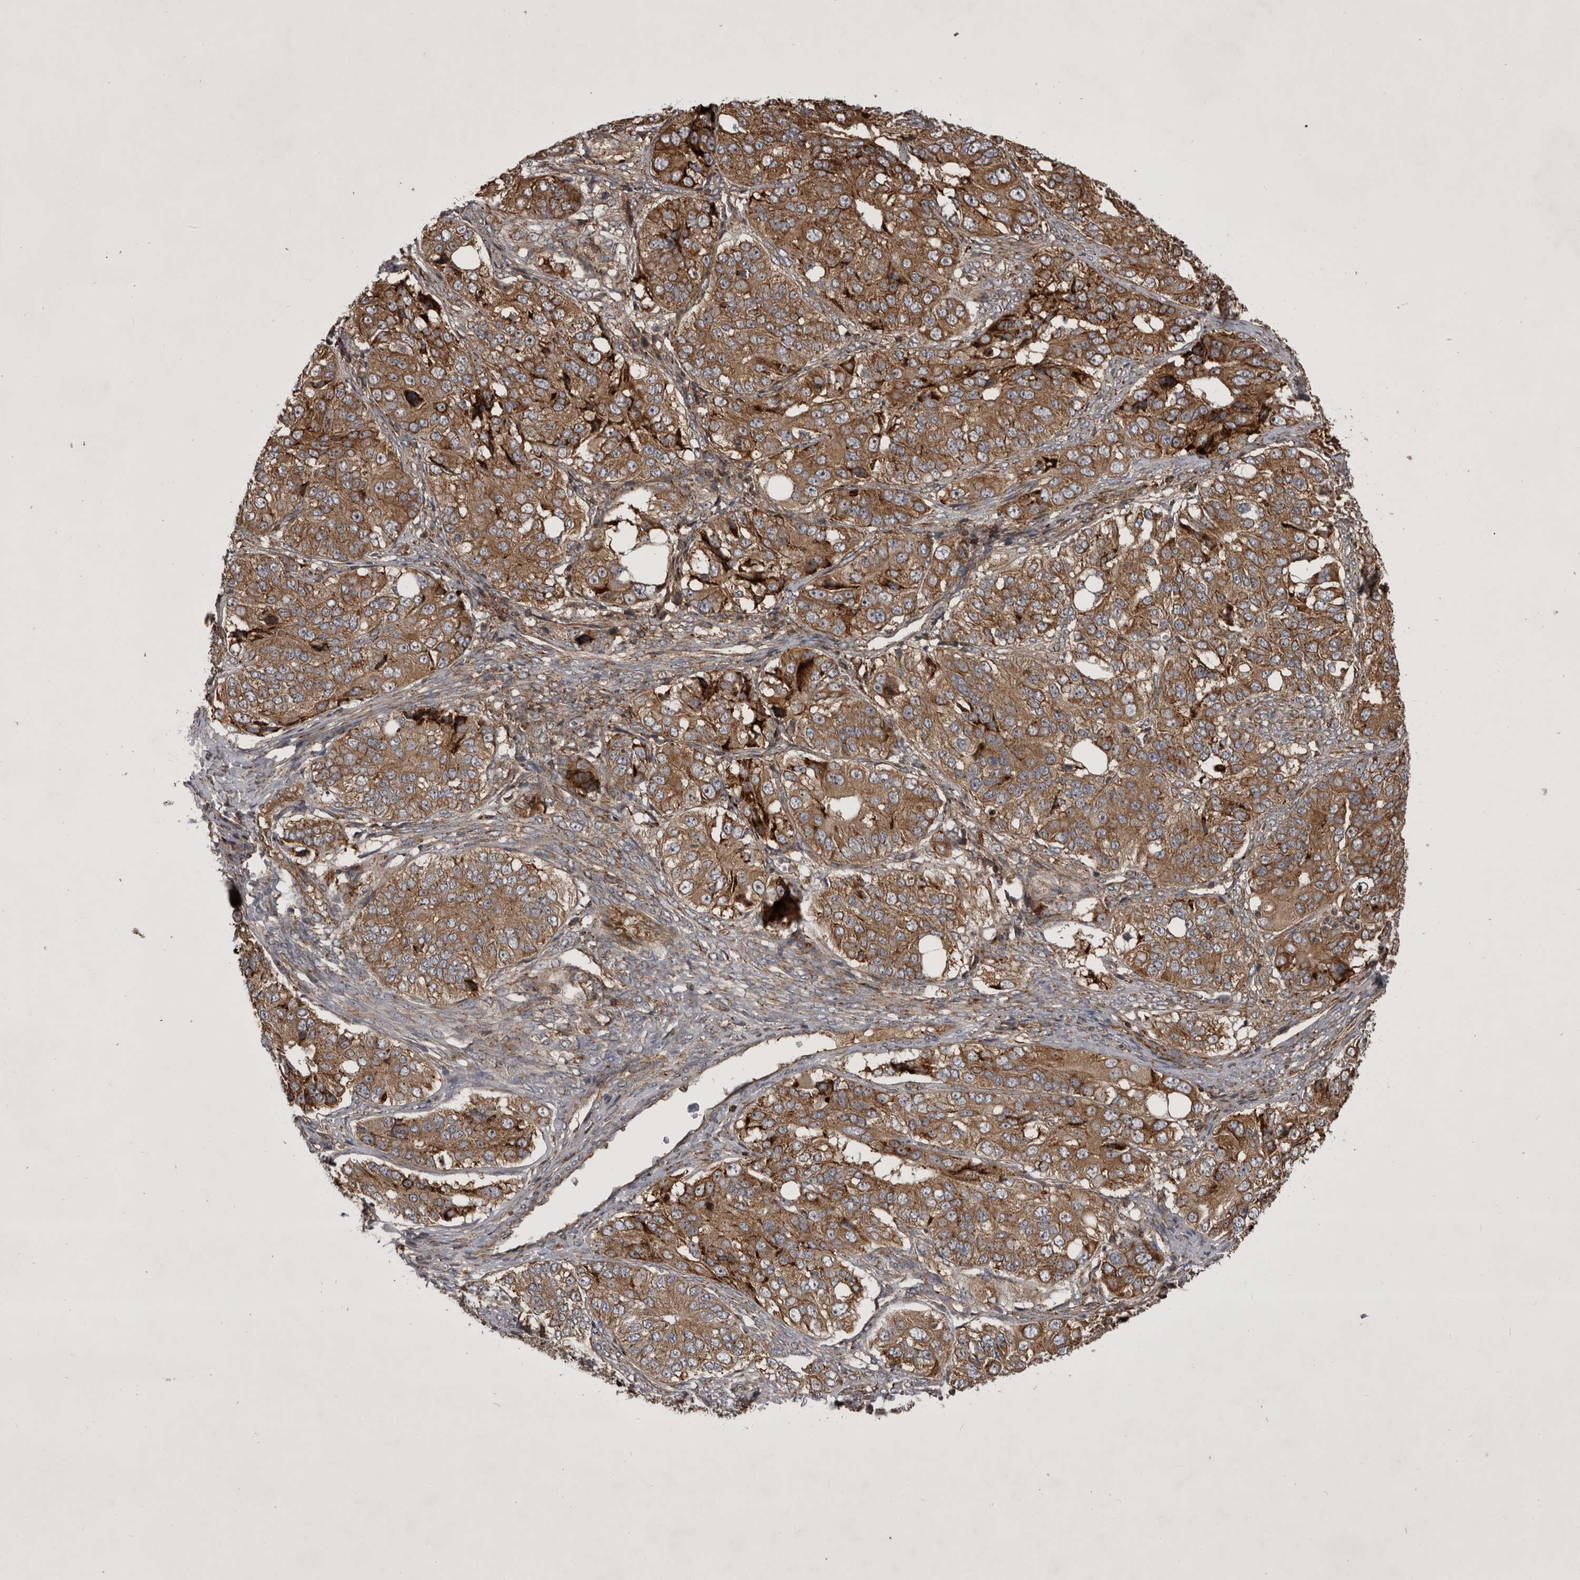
{"staining": {"intensity": "moderate", "quantity": ">75%", "location": "cytoplasmic/membranous"}, "tissue": "ovarian cancer", "cell_type": "Tumor cells", "image_type": "cancer", "snomed": [{"axis": "morphology", "description": "Carcinoma, endometroid"}, {"axis": "topography", "description": "Ovary"}], "caption": "Immunohistochemical staining of human ovarian cancer (endometroid carcinoma) exhibits medium levels of moderate cytoplasmic/membranous expression in about >75% of tumor cells. Using DAB (brown) and hematoxylin (blue) stains, captured at high magnification using brightfield microscopy.", "gene": "RAB3GAP2", "patient": {"sex": "female", "age": 51}}